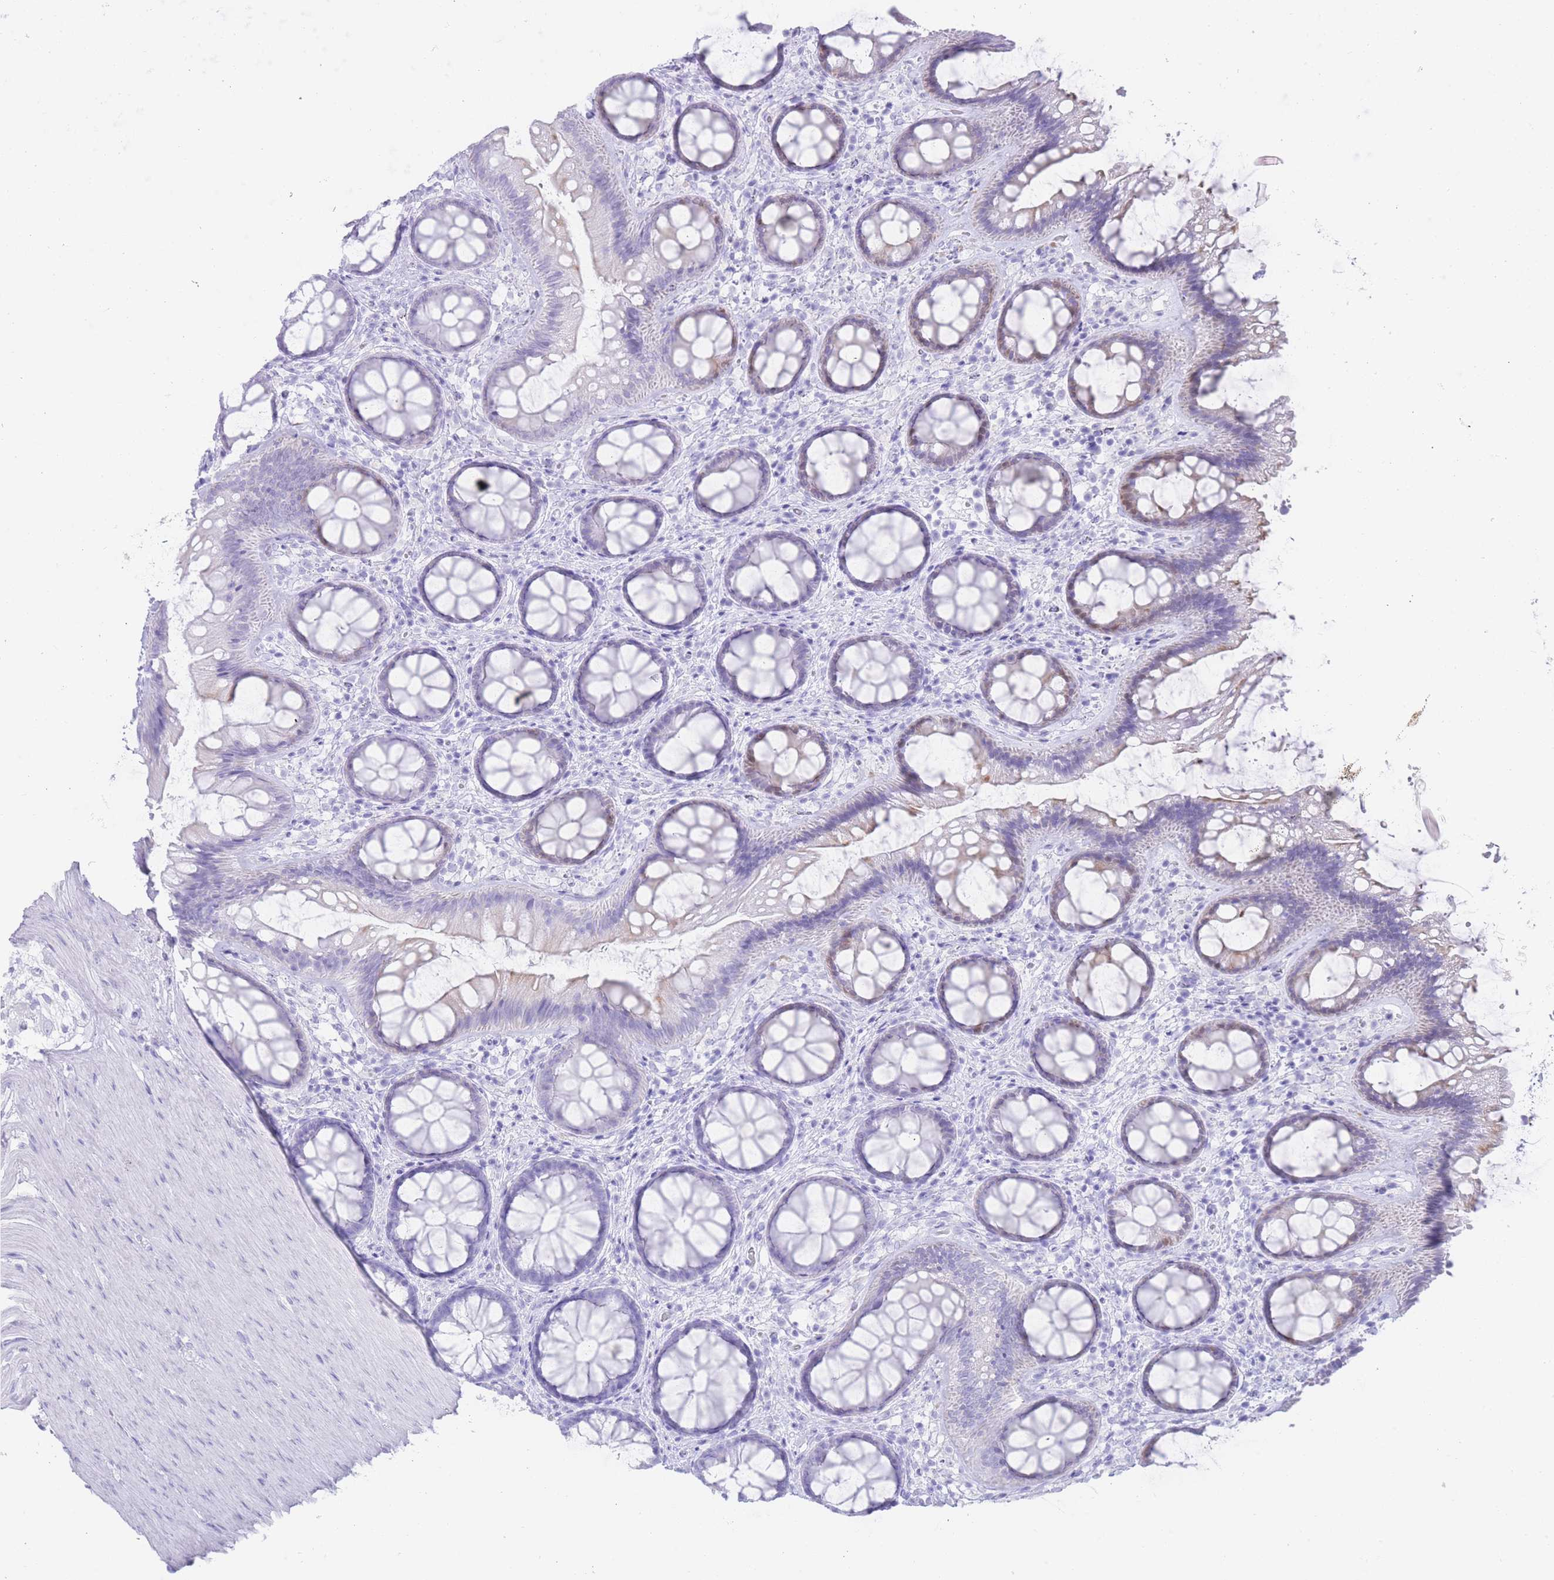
{"staining": {"intensity": "negative", "quantity": "none", "location": "none"}, "tissue": "colon", "cell_type": "Endothelial cells", "image_type": "normal", "snomed": [{"axis": "morphology", "description": "Normal tissue, NOS"}, {"axis": "topography", "description": "Colon"}], "caption": "Immunohistochemical staining of unremarkable colon demonstrates no significant expression in endothelial cells. The staining is performed using DAB brown chromogen with nuclei counter-stained in using hematoxylin.", "gene": "ELOA2", "patient": {"sex": "male", "age": 46}}